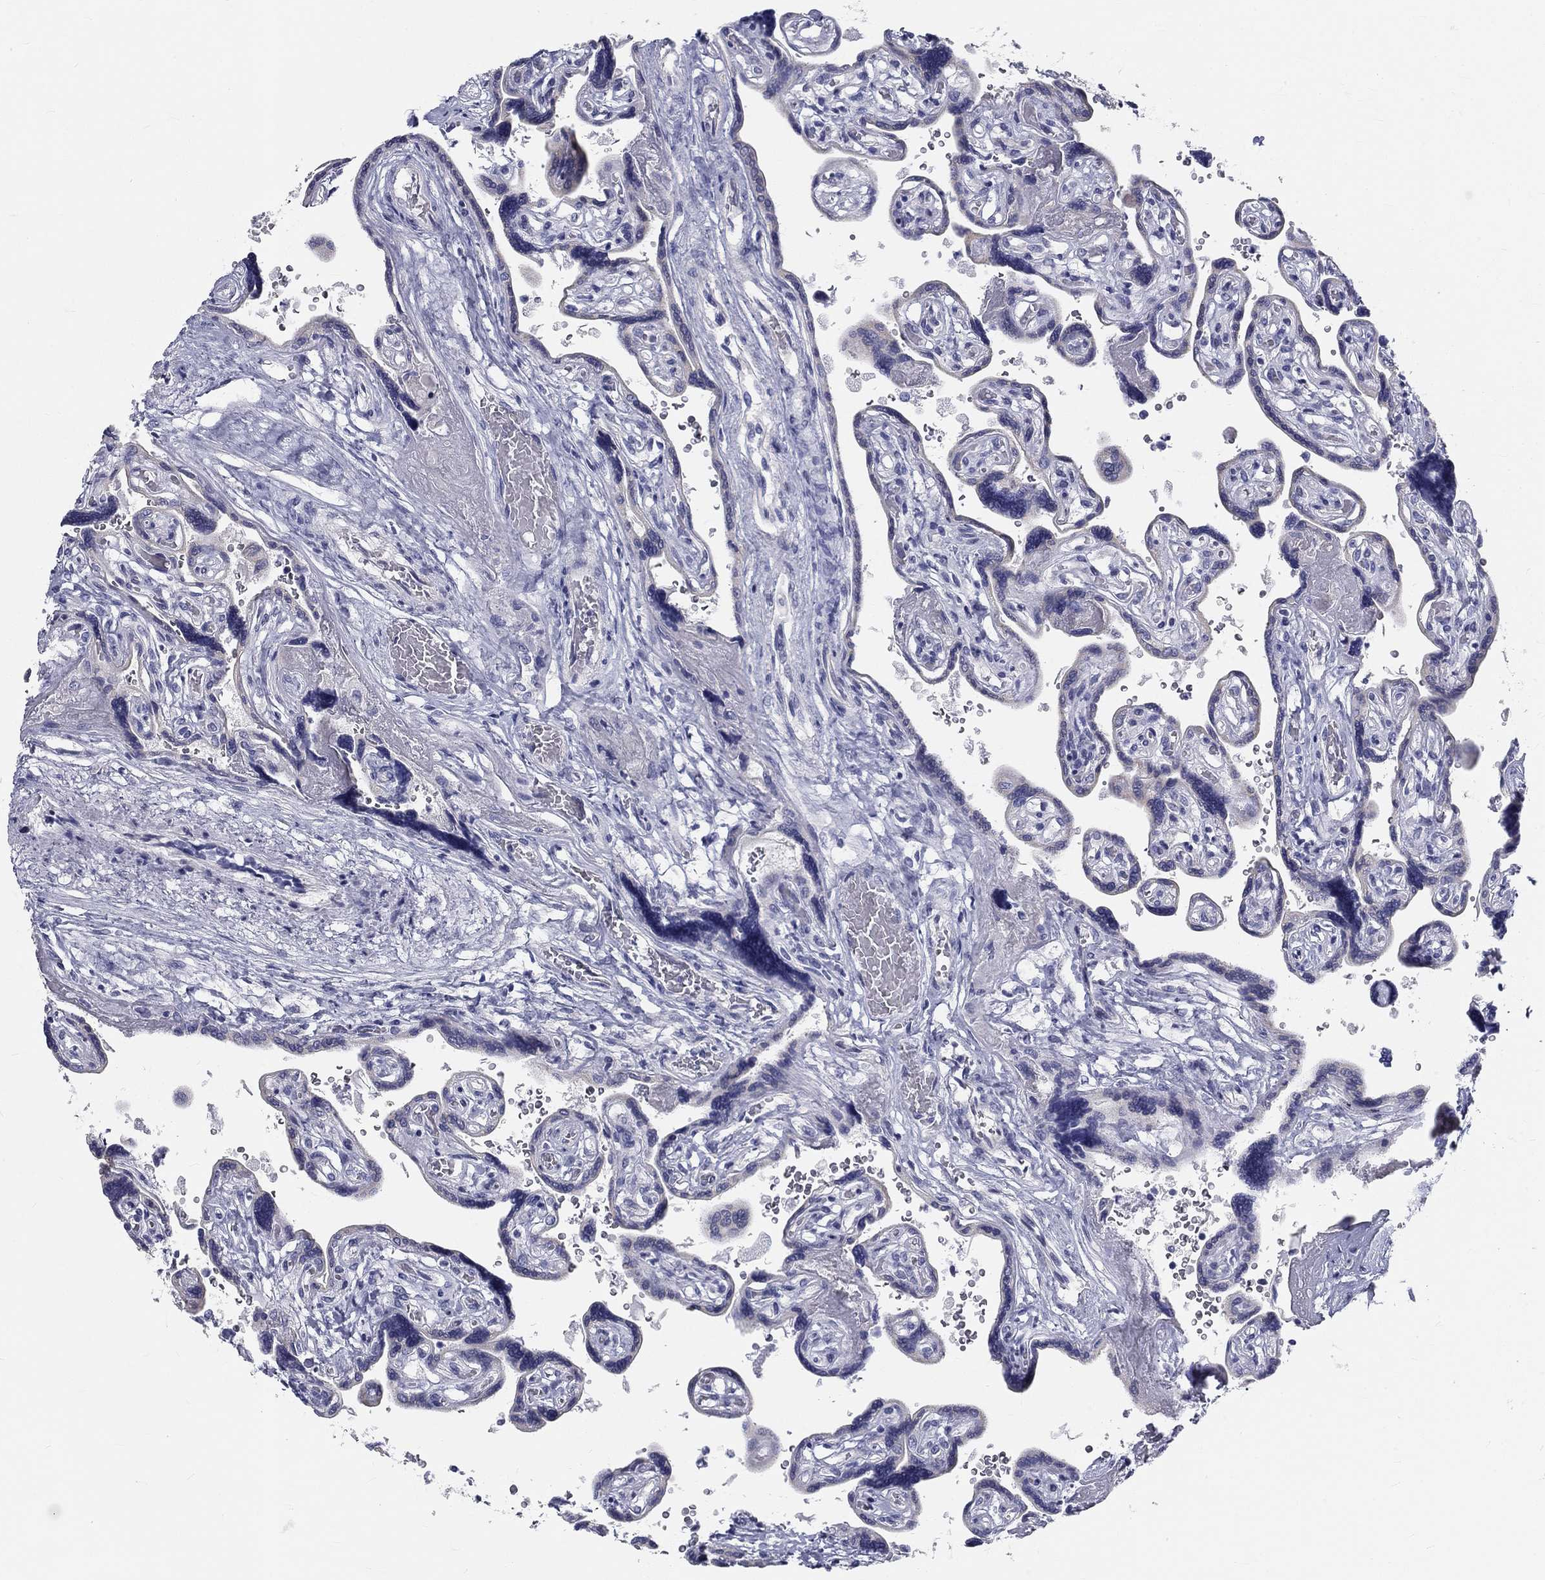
{"staining": {"intensity": "negative", "quantity": "none", "location": "none"}, "tissue": "placenta", "cell_type": "Decidual cells", "image_type": "normal", "snomed": [{"axis": "morphology", "description": "Normal tissue, NOS"}, {"axis": "topography", "description": "Placenta"}], "caption": "DAB immunohistochemical staining of benign placenta shows no significant staining in decidual cells. The staining was performed using DAB (3,3'-diaminobenzidine) to visualize the protein expression in brown, while the nuclei were stained in blue with hematoxylin (Magnification: 20x).", "gene": "GALNTL5", "patient": {"sex": "female", "age": 32}}